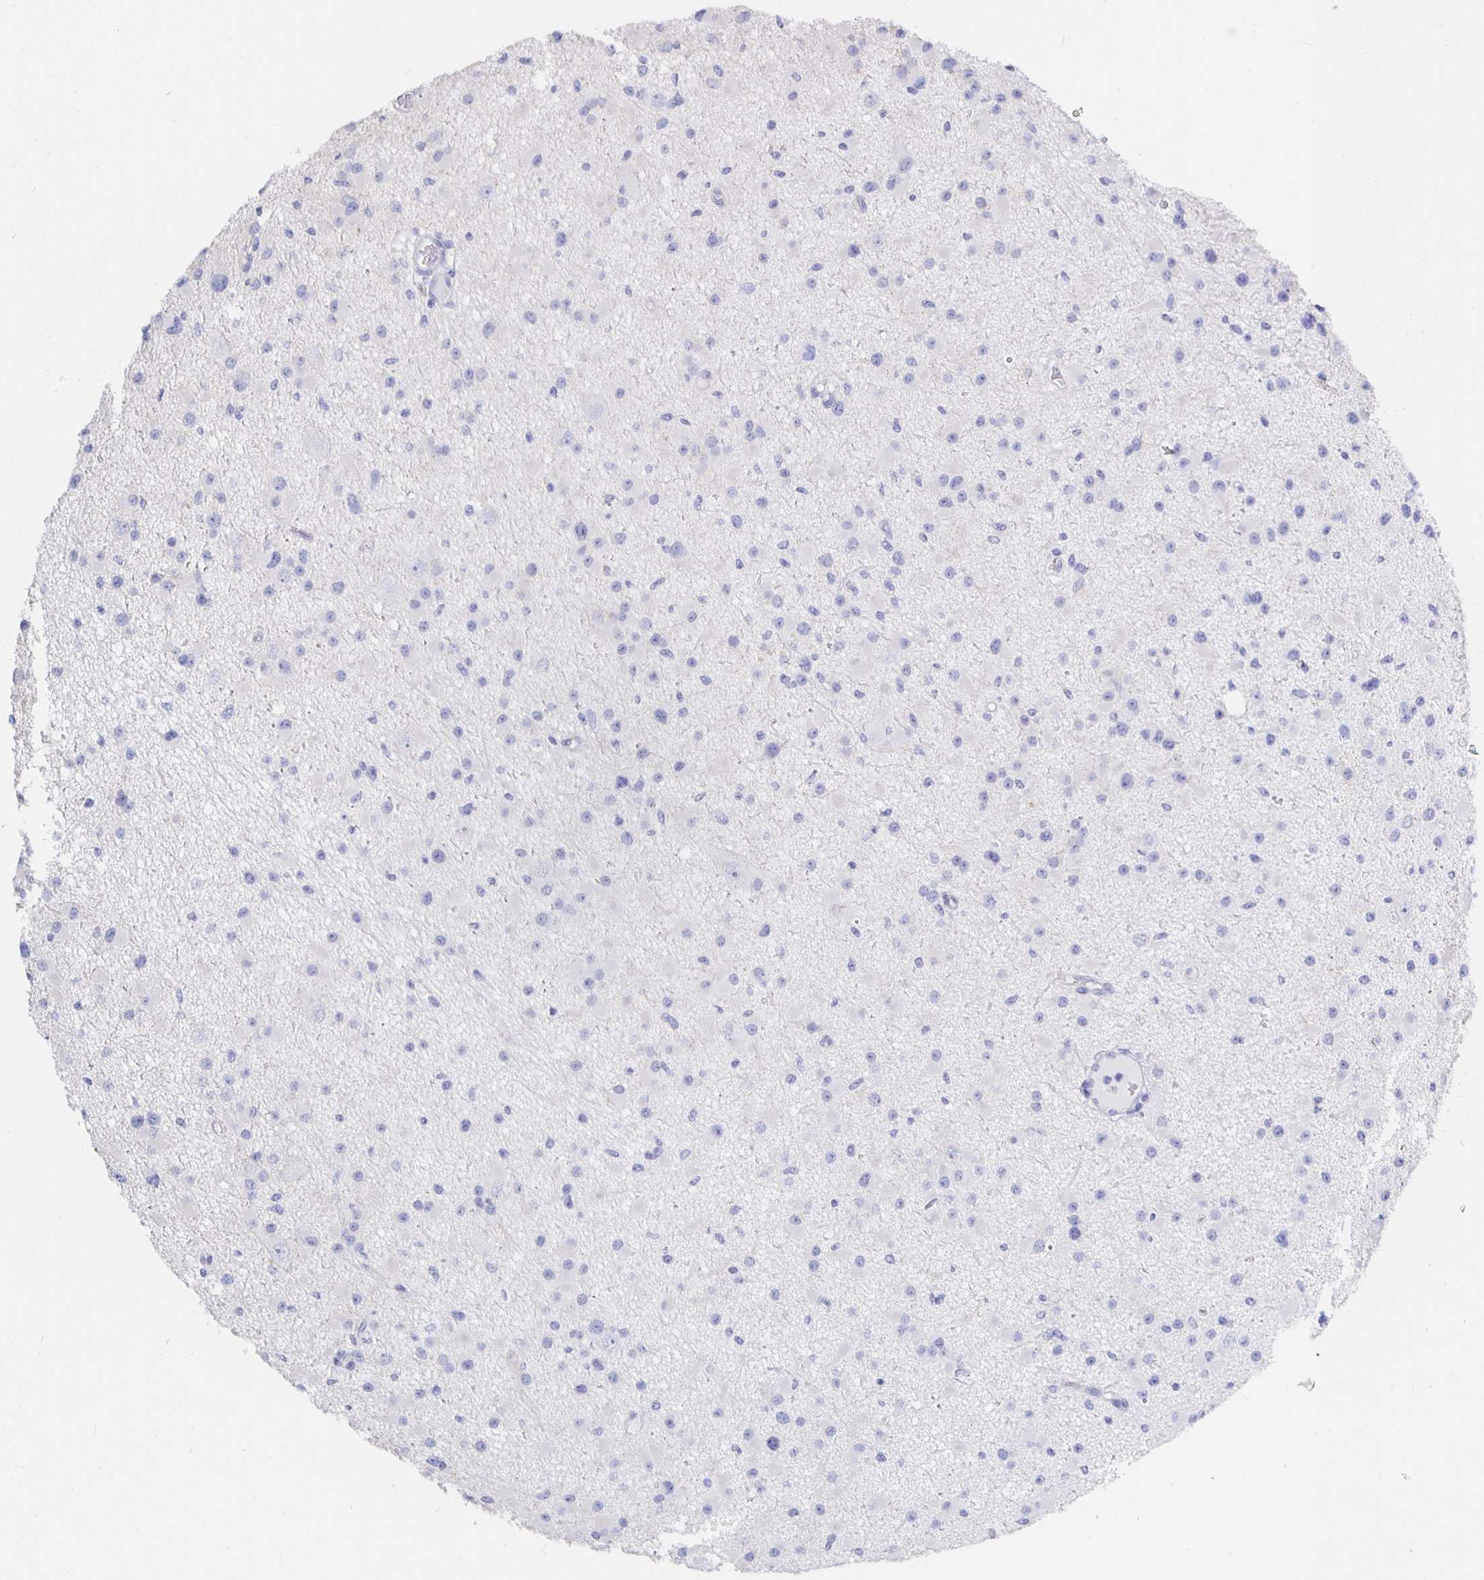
{"staining": {"intensity": "negative", "quantity": "none", "location": "none"}, "tissue": "glioma", "cell_type": "Tumor cells", "image_type": "cancer", "snomed": [{"axis": "morphology", "description": "Glioma, malignant, High grade"}, {"axis": "topography", "description": "Brain"}], "caption": "This photomicrograph is of malignant high-grade glioma stained with IHC to label a protein in brown with the nuclei are counter-stained blue. There is no positivity in tumor cells.", "gene": "UMOD", "patient": {"sex": "male", "age": 54}}